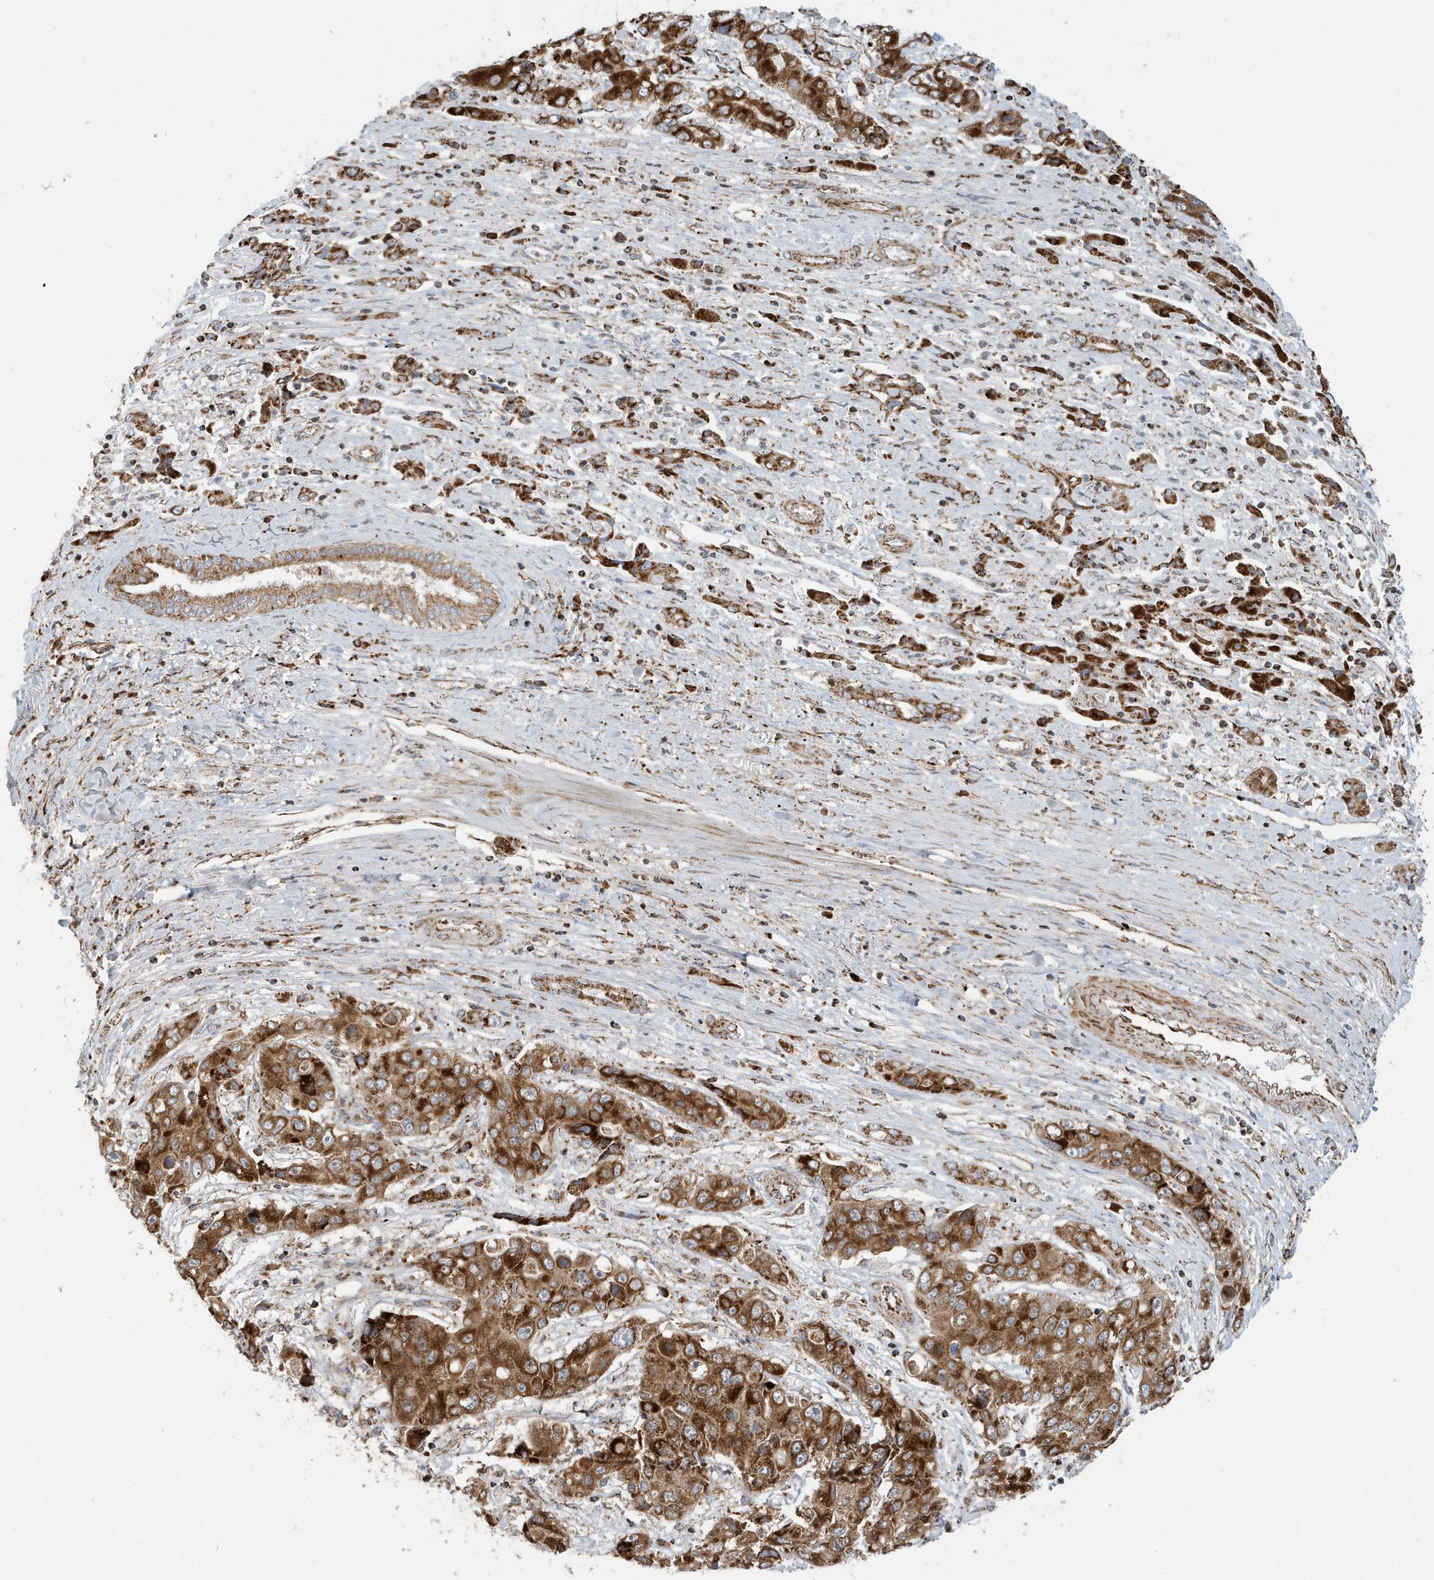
{"staining": {"intensity": "strong", "quantity": ">75%", "location": "cytoplasmic/membranous"}, "tissue": "liver cancer", "cell_type": "Tumor cells", "image_type": "cancer", "snomed": [{"axis": "morphology", "description": "Cholangiocarcinoma"}, {"axis": "topography", "description": "Liver"}], "caption": "Strong cytoplasmic/membranous expression is appreciated in approximately >75% of tumor cells in liver cancer (cholangiocarcinoma).", "gene": "MAN1A1", "patient": {"sex": "male", "age": 67}}